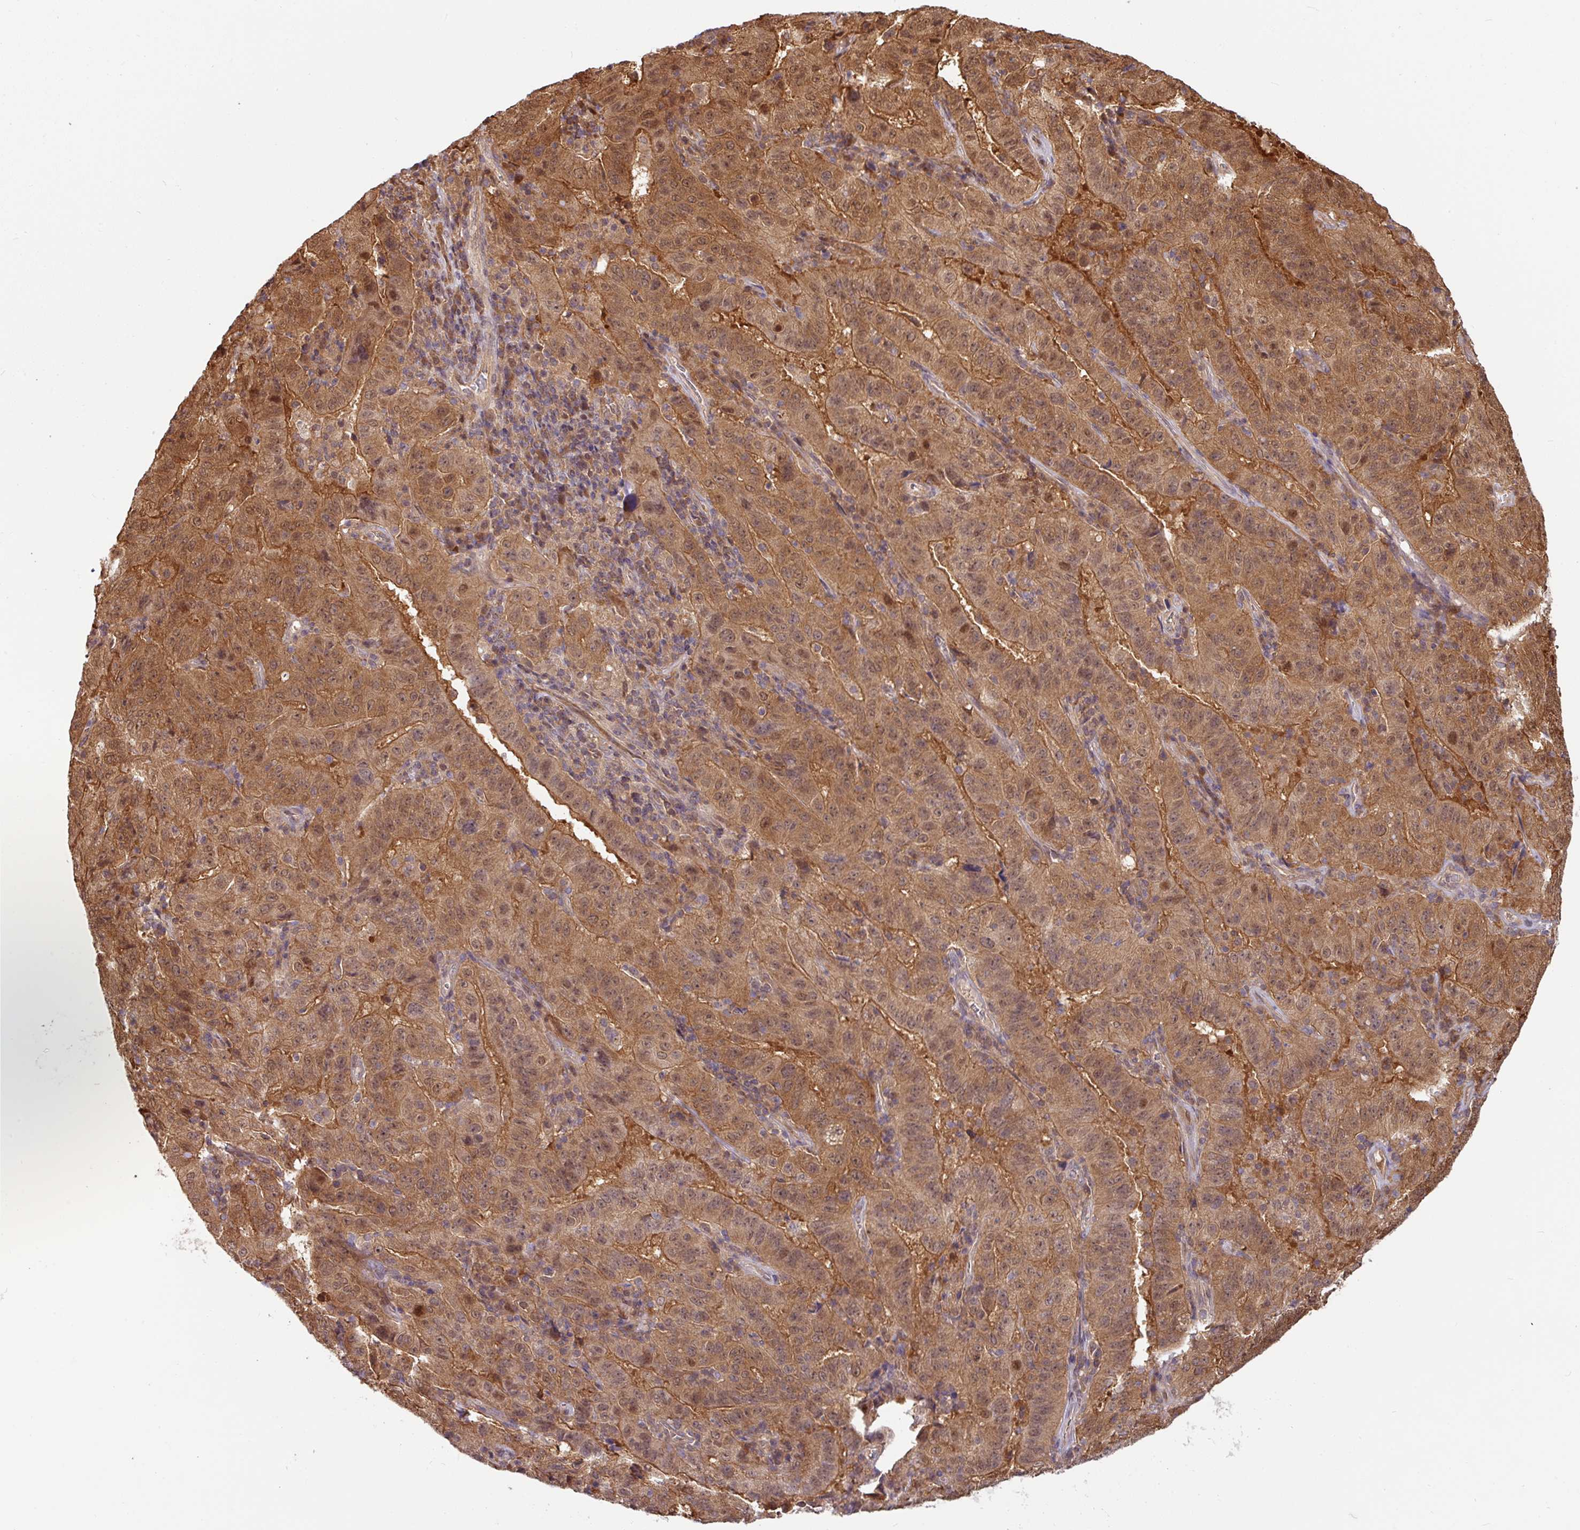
{"staining": {"intensity": "moderate", "quantity": ">75%", "location": "cytoplasmic/membranous,nuclear"}, "tissue": "pancreatic cancer", "cell_type": "Tumor cells", "image_type": "cancer", "snomed": [{"axis": "morphology", "description": "Adenocarcinoma, NOS"}, {"axis": "topography", "description": "Pancreas"}], "caption": "IHC micrograph of neoplastic tissue: human pancreatic cancer stained using immunohistochemistry (IHC) displays medium levels of moderate protein expression localized specifically in the cytoplasmic/membranous and nuclear of tumor cells, appearing as a cytoplasmic/membranous and nuclear brown color.", "gene": "SHB", "patient": {"sex": "male", "age": 63}}